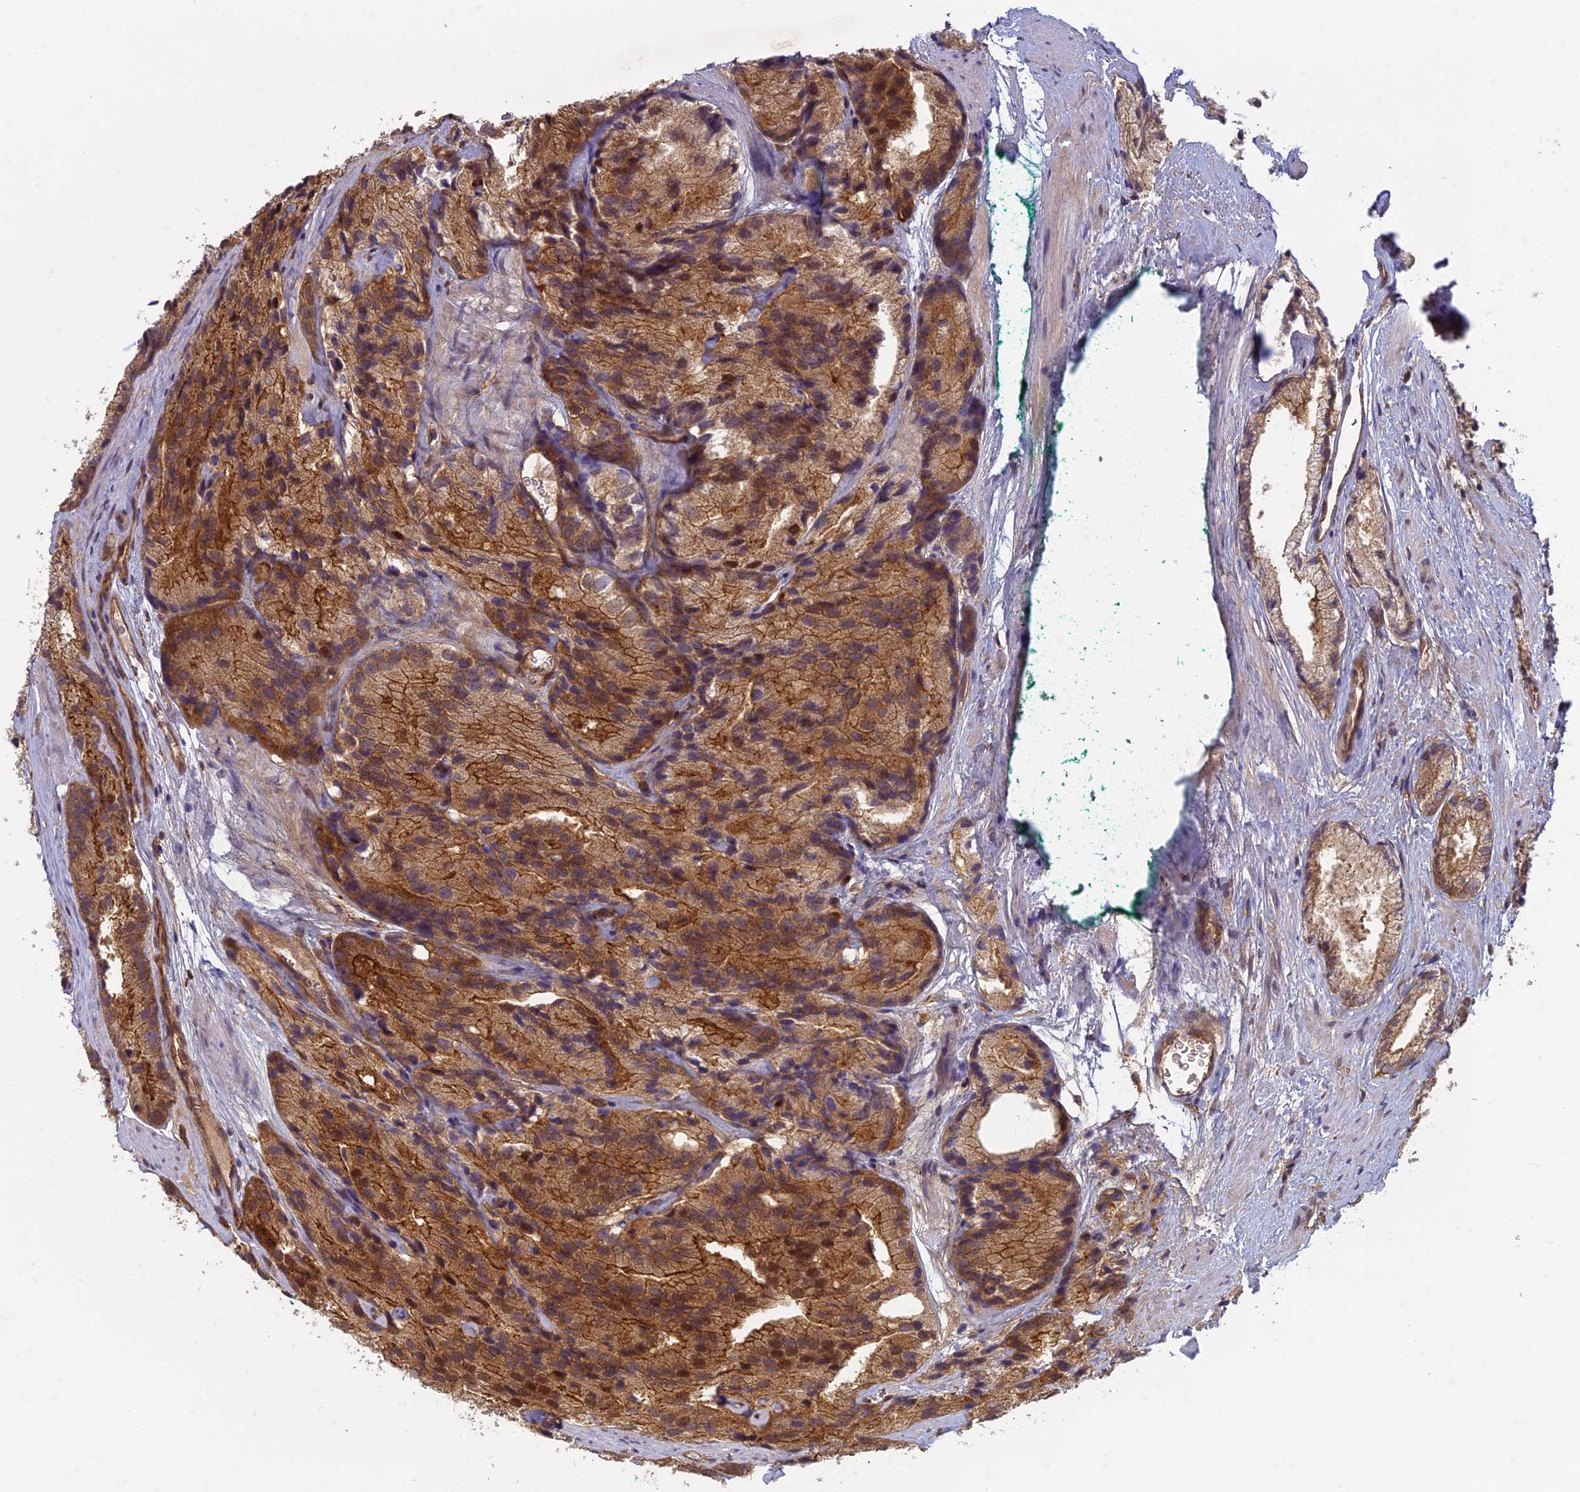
{"staining": {"intensity": "moderate", "quantity": ">75%", "location": "cytoplasmic/membranous,nuclear"}, "tissue": "prostate cancer", "cell_type": "Tumor cells", "image_type": "cancer", "snomed": [{"axis": "morphology", "description": "Adenocarcinoma, High grade"}, {"axis": "topography", "description": "Prostate"}], "caption": "Adenocarcinoma (high-grade) (prostate) tissue exhibits moderate cytoplasmic/membranous and nuclear expression in approximately >75% of tumor cells, visualized by immunohistochemistry.", "gene": "TCF25", "patient": {"sex": "male", "age": 66}}